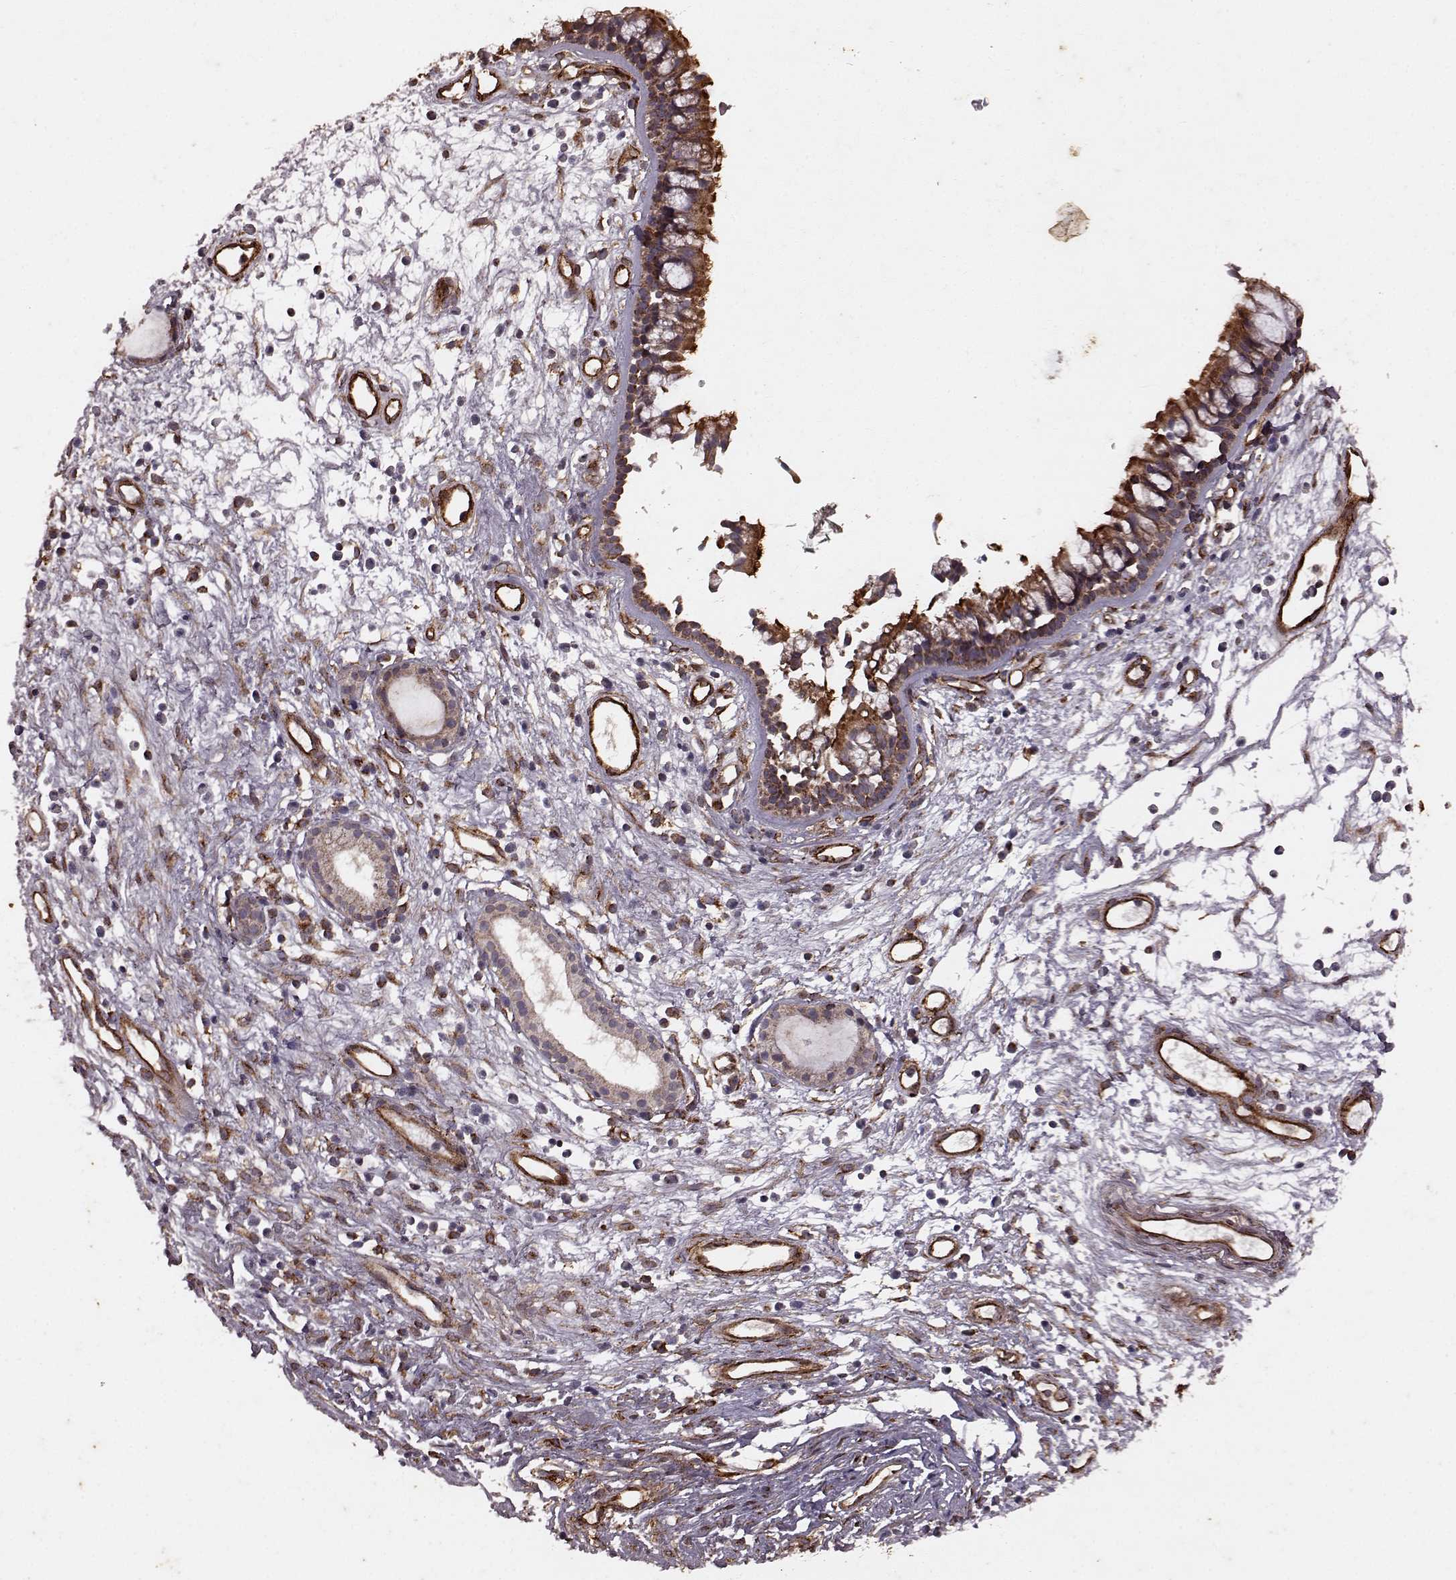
{"staining": {"intensity": "strong", "quantity": ">75%", "location": "cytoplasmic/membranous"}, "tissue": "nasopharynx", "cell_type": "Respiratory epithelial cells", "image_type": "normal", "snomed": [{"axis": "morphology", "description": "Normal tissue, NOS"}, {"axis": "topography", "description": "Nasopharynx"}], "caption": "A high amount of strong cytoplasmic/membranous expression is seen in about >75% of respiratory epithelial cells in benign nasopharynx.", "gene": "ENSG00000285130", "patient": {"sex": "male", "age": 77}}